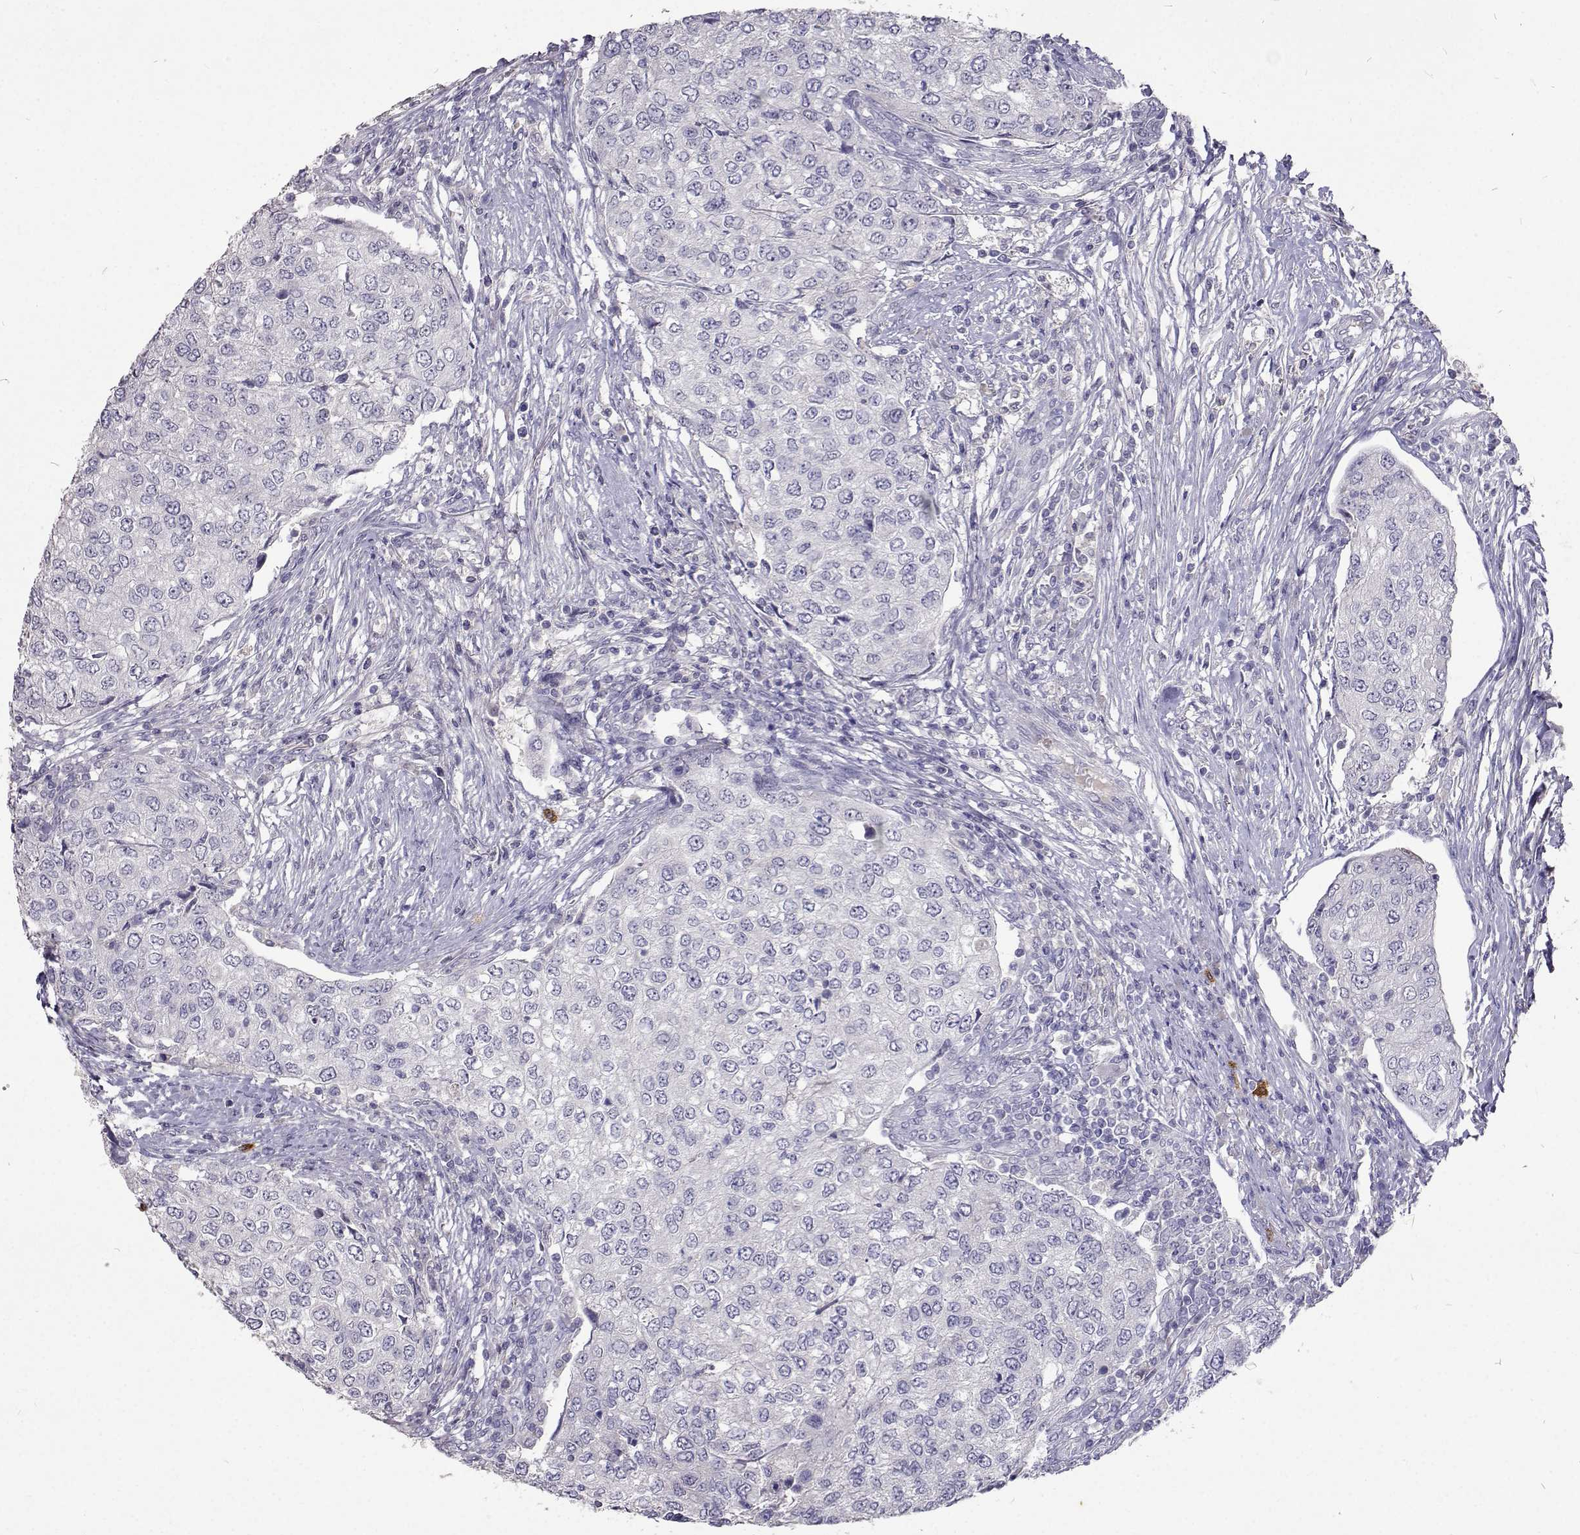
{"staining": {"intensity": "negative", "quantity": "none", "location": "none"}, "tissue": "urothelial cancer", "cell_type": "Tumor cells", "image_type": "cancer", "snomed": [{"axis": "morphology", "description": "Urothelial carcinoma, High grade"}, {"axis": "topography", "description": "Urinary bladder"}], "caption": "This is an IHC histopathology image of urothelial cancer. There is no positivity in tumor cells.", "gene": "CFAP44", "patient": {"sex": "female", "age": 78}}